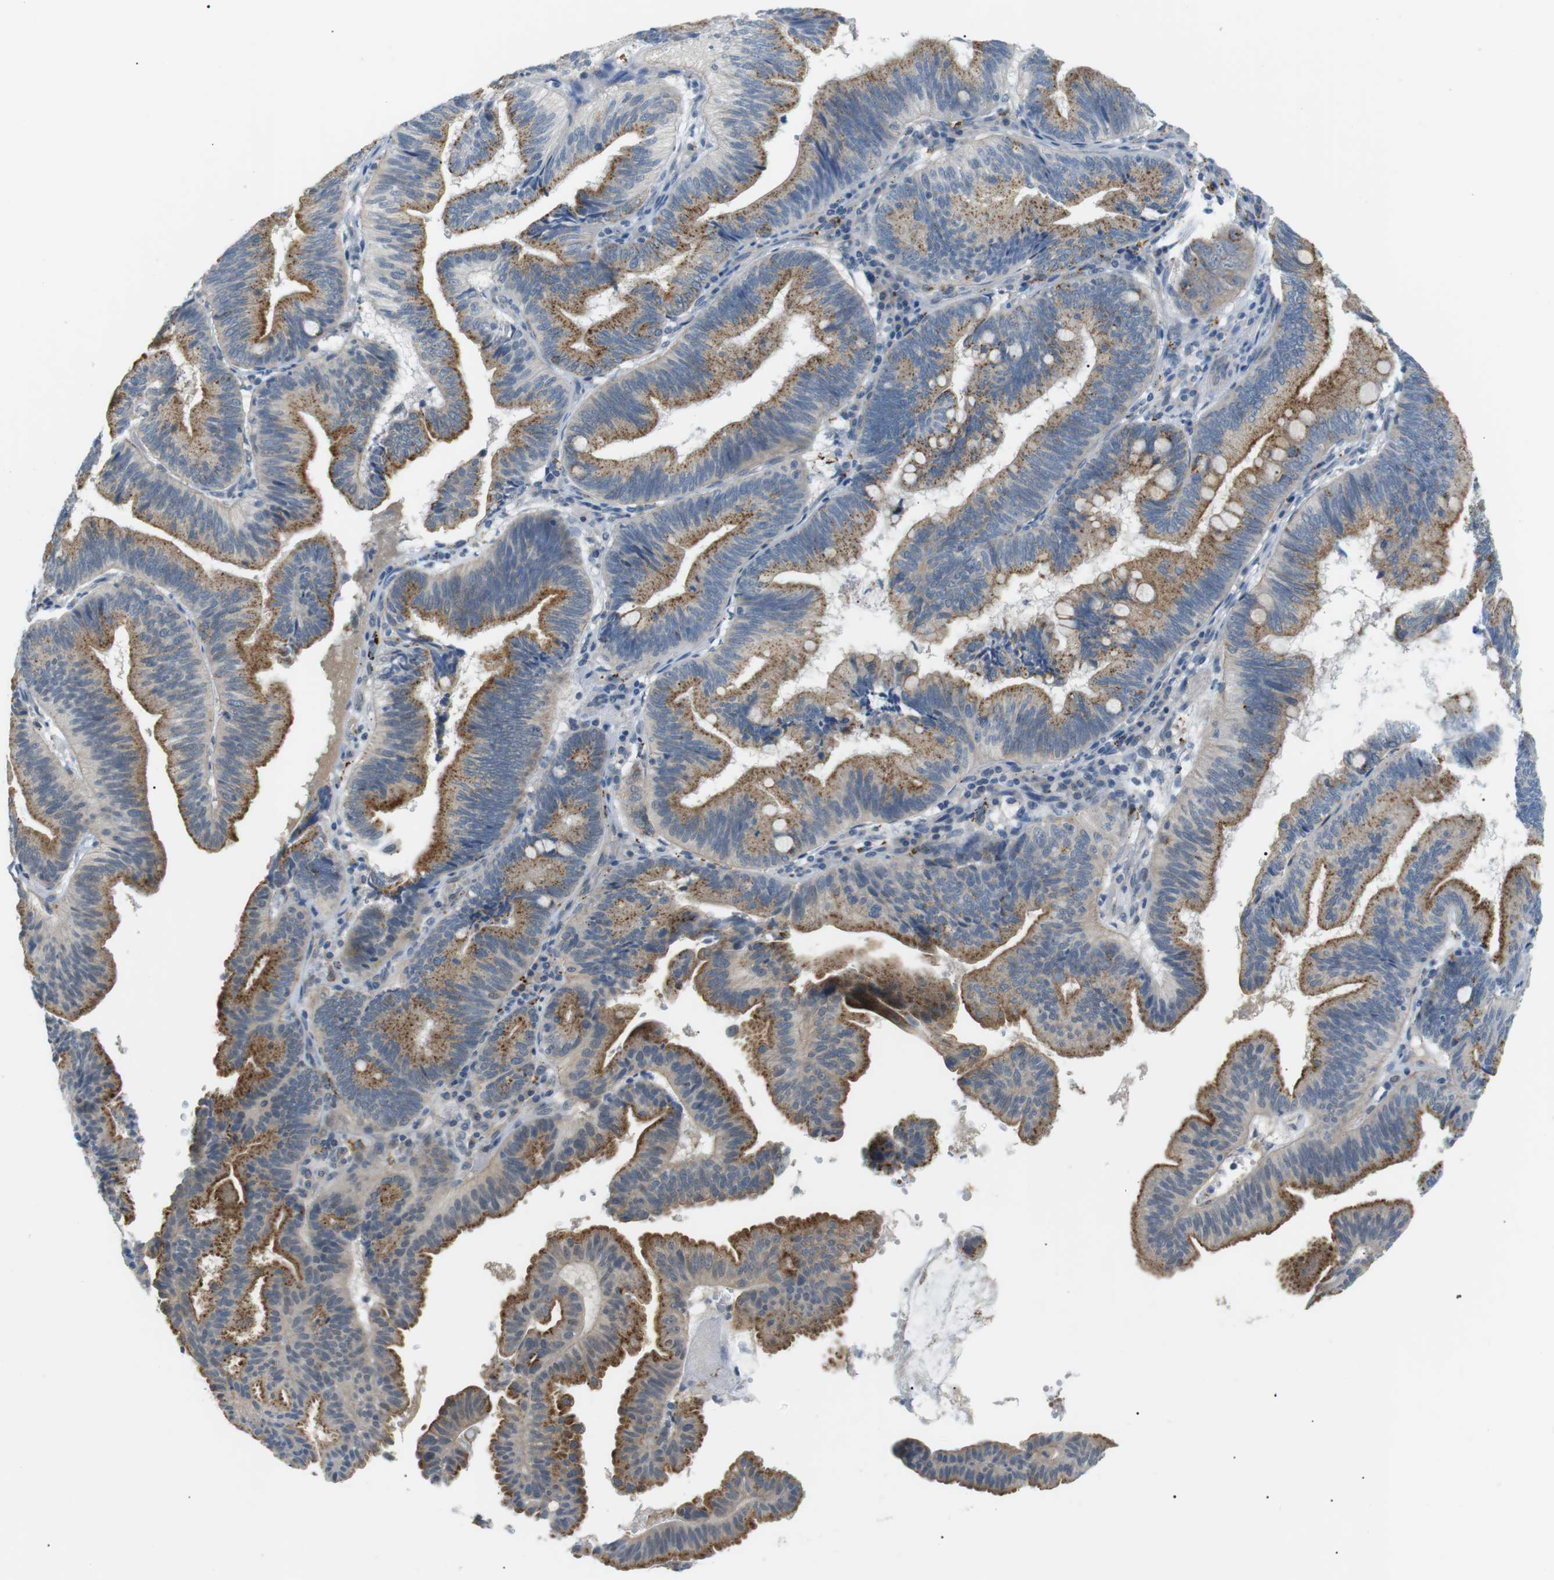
{"staining": {"intensity": "moderate", "quantity": ">75%", "location": "cytoplasmic/membranous"}, "tissue": "pancreatic cancer", "cell_type": "Tumor cells", "image_type": "cancer", "snomed": [{"axis": "morphology", "description": "Adenocarcinoma, NOS"}, {"axis": "topography", "description": "Pancreas"}], "caption": "Pancreatic adenocarcinoma stained with DAB IHC shows medium levels of moderate cytoplasmic/membranous staining in approximately >75% of tumor cells.", "gene": "B4GALNT2", "patient": {"sex": "male", "age": 82}}